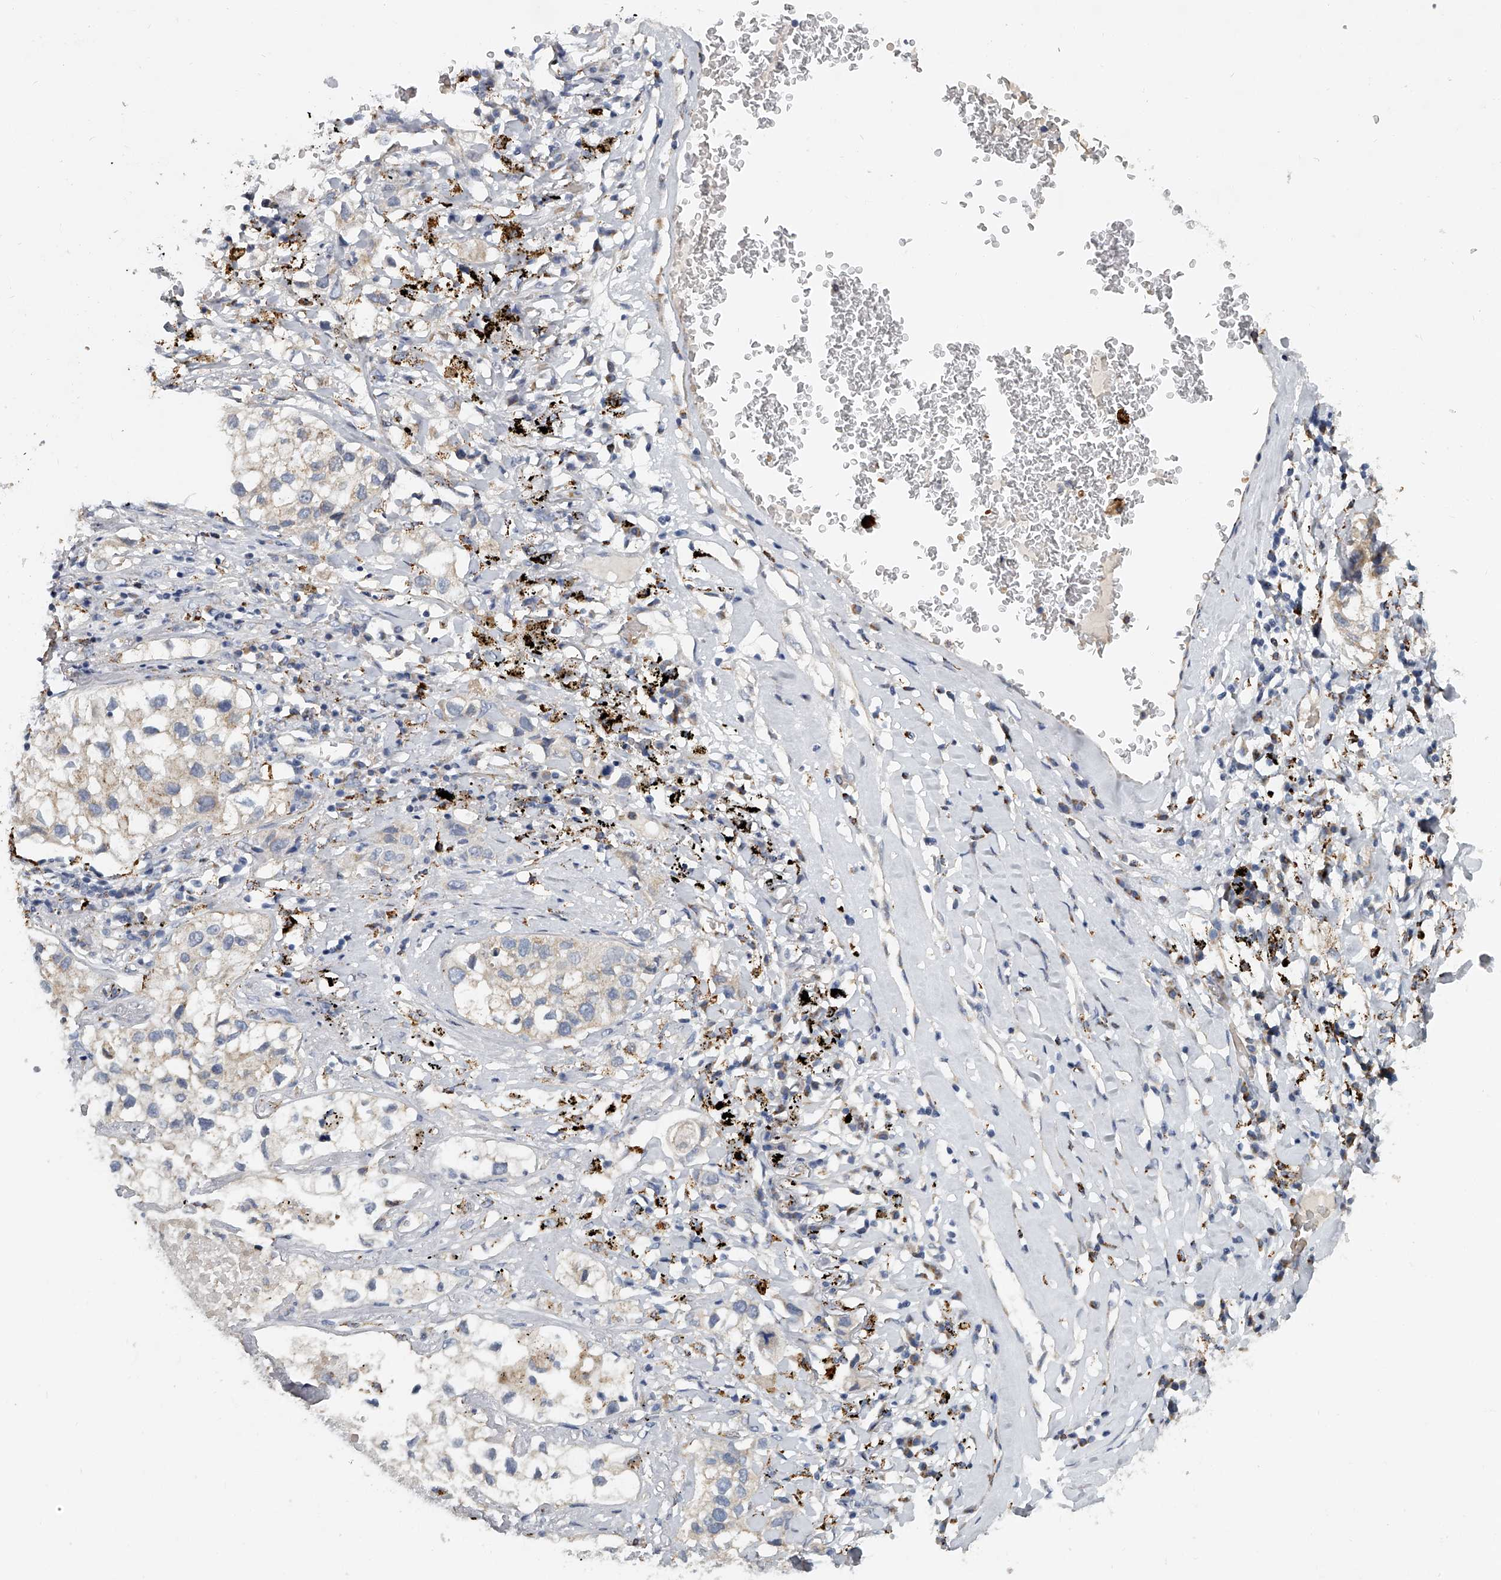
{"staining": {"intensity": "weak", "quantity": "<25%", "location": "cytoplasmic/membranous"}, "tissue": "lung cancer", "cell_type": "Tumor cells", "image_type": "cancer", "snomed": [{"axis": "morphology", "description": "Adenocarcinoma, NOS"}, {"axis": "topography", "description": "Lung"}], "caption": "This is an immunohistochemistry (IHC) photomicrograph of human lung adenocarcinoma. There is no expression in tumor cells.", "gene": "KLHL7", "patient": {"sex": "male", "age": 63}}